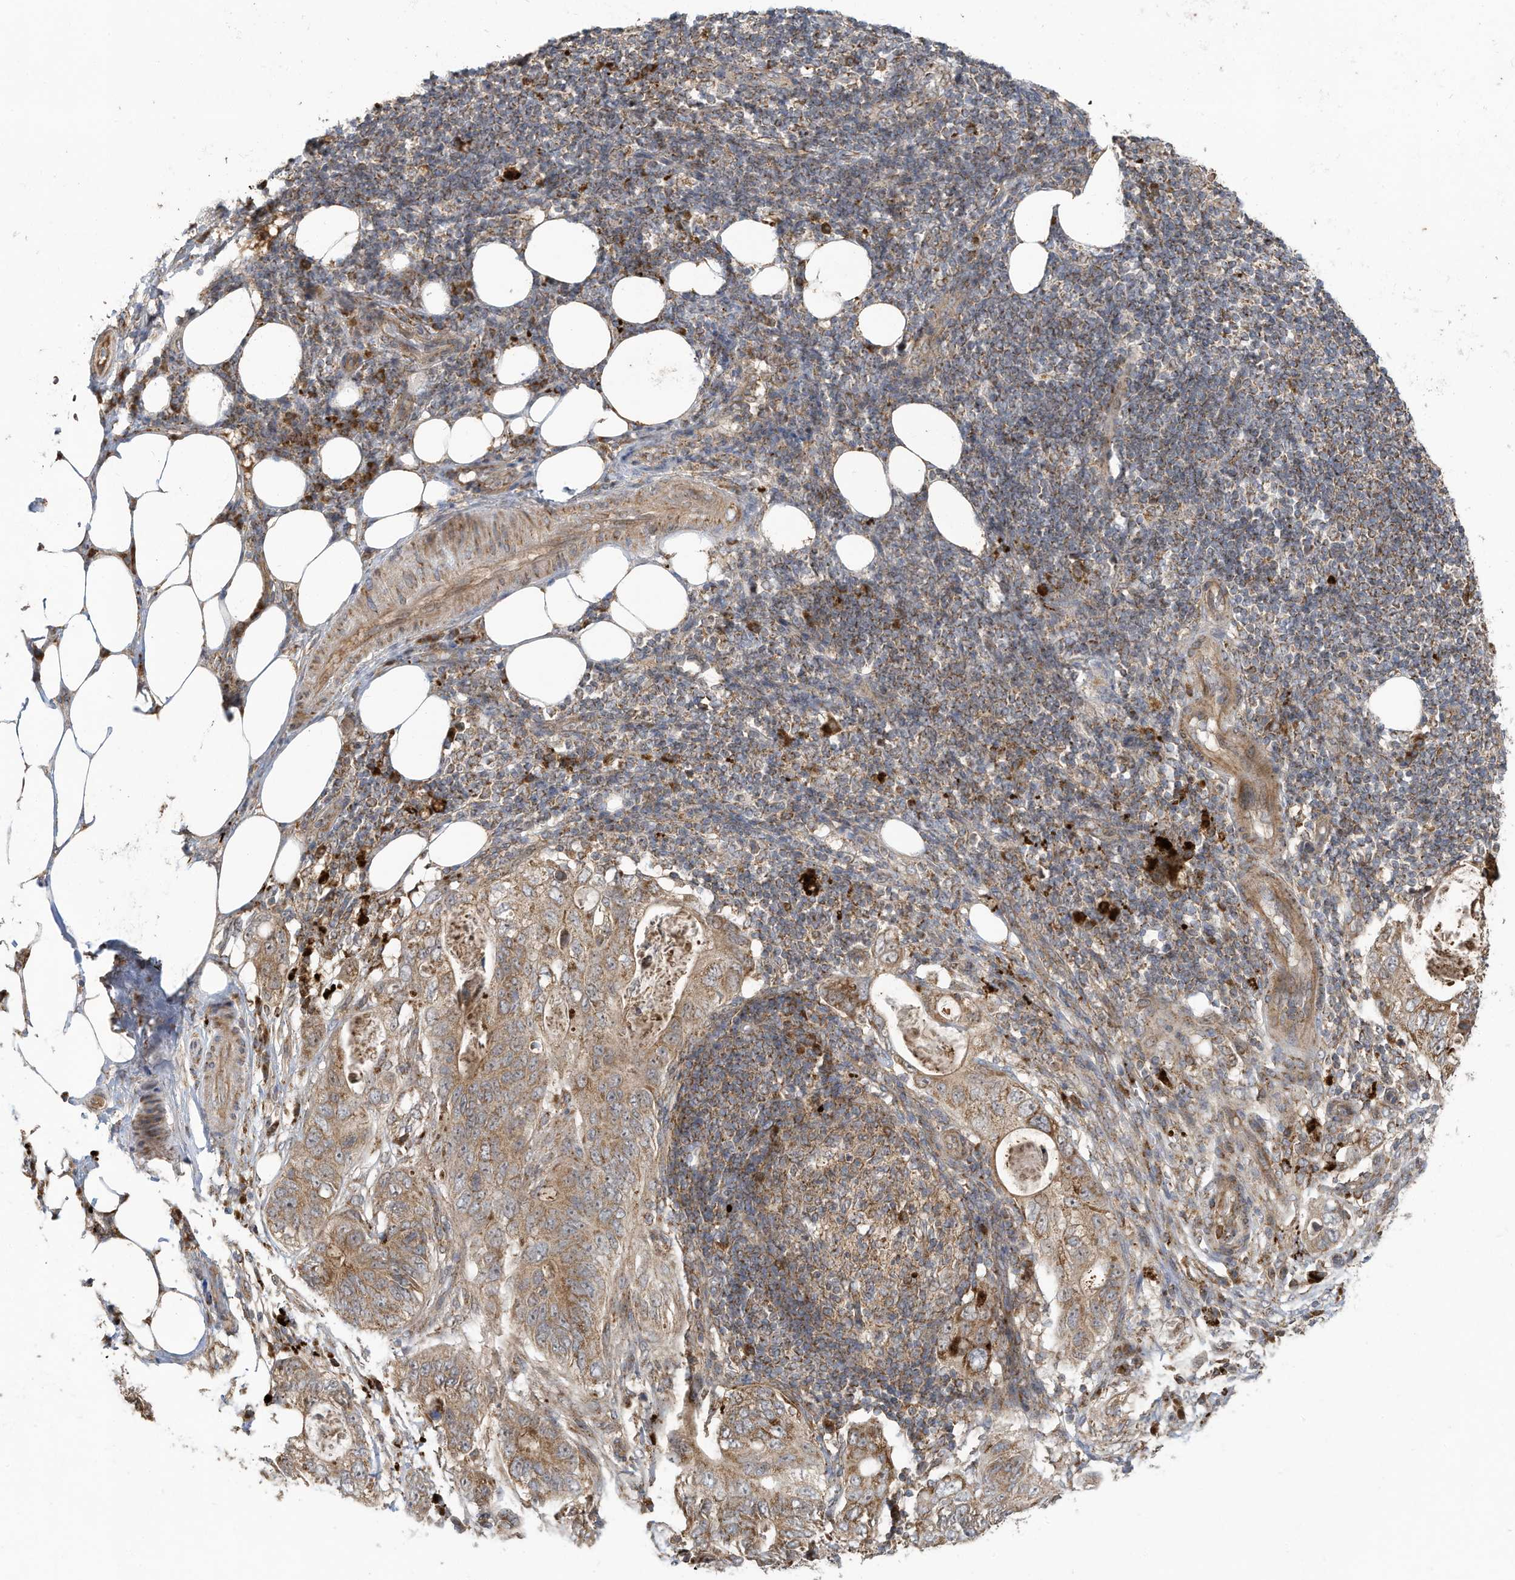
{"staining": {"intensity": "moderate", "quantity": ">75%", "location": "cytoplasmic/membranous"}, "tissue": "stomach cancer", "cell_type": "Tumor cells", "image_type": "cancer", "snomed": [{"axis": "morphology", "description": "Adenocarcinoma, NOS"}, {"axis": "topography", "description": "Stomach"}], "caption": "The image demonstrates a brown stain indicating the presence of a protein in the cytoplasmic/membranous of tumor cells in stomach cancer (adenocarcinoma). The protein is stained brown, and the nuclei are stained in blue (DAB (3,3'-diaminobenzidine) IHC with brightfield microscopy, high magnification).", "gene": "C2orf74", "patient": {"sex": "female", "age": 89}}